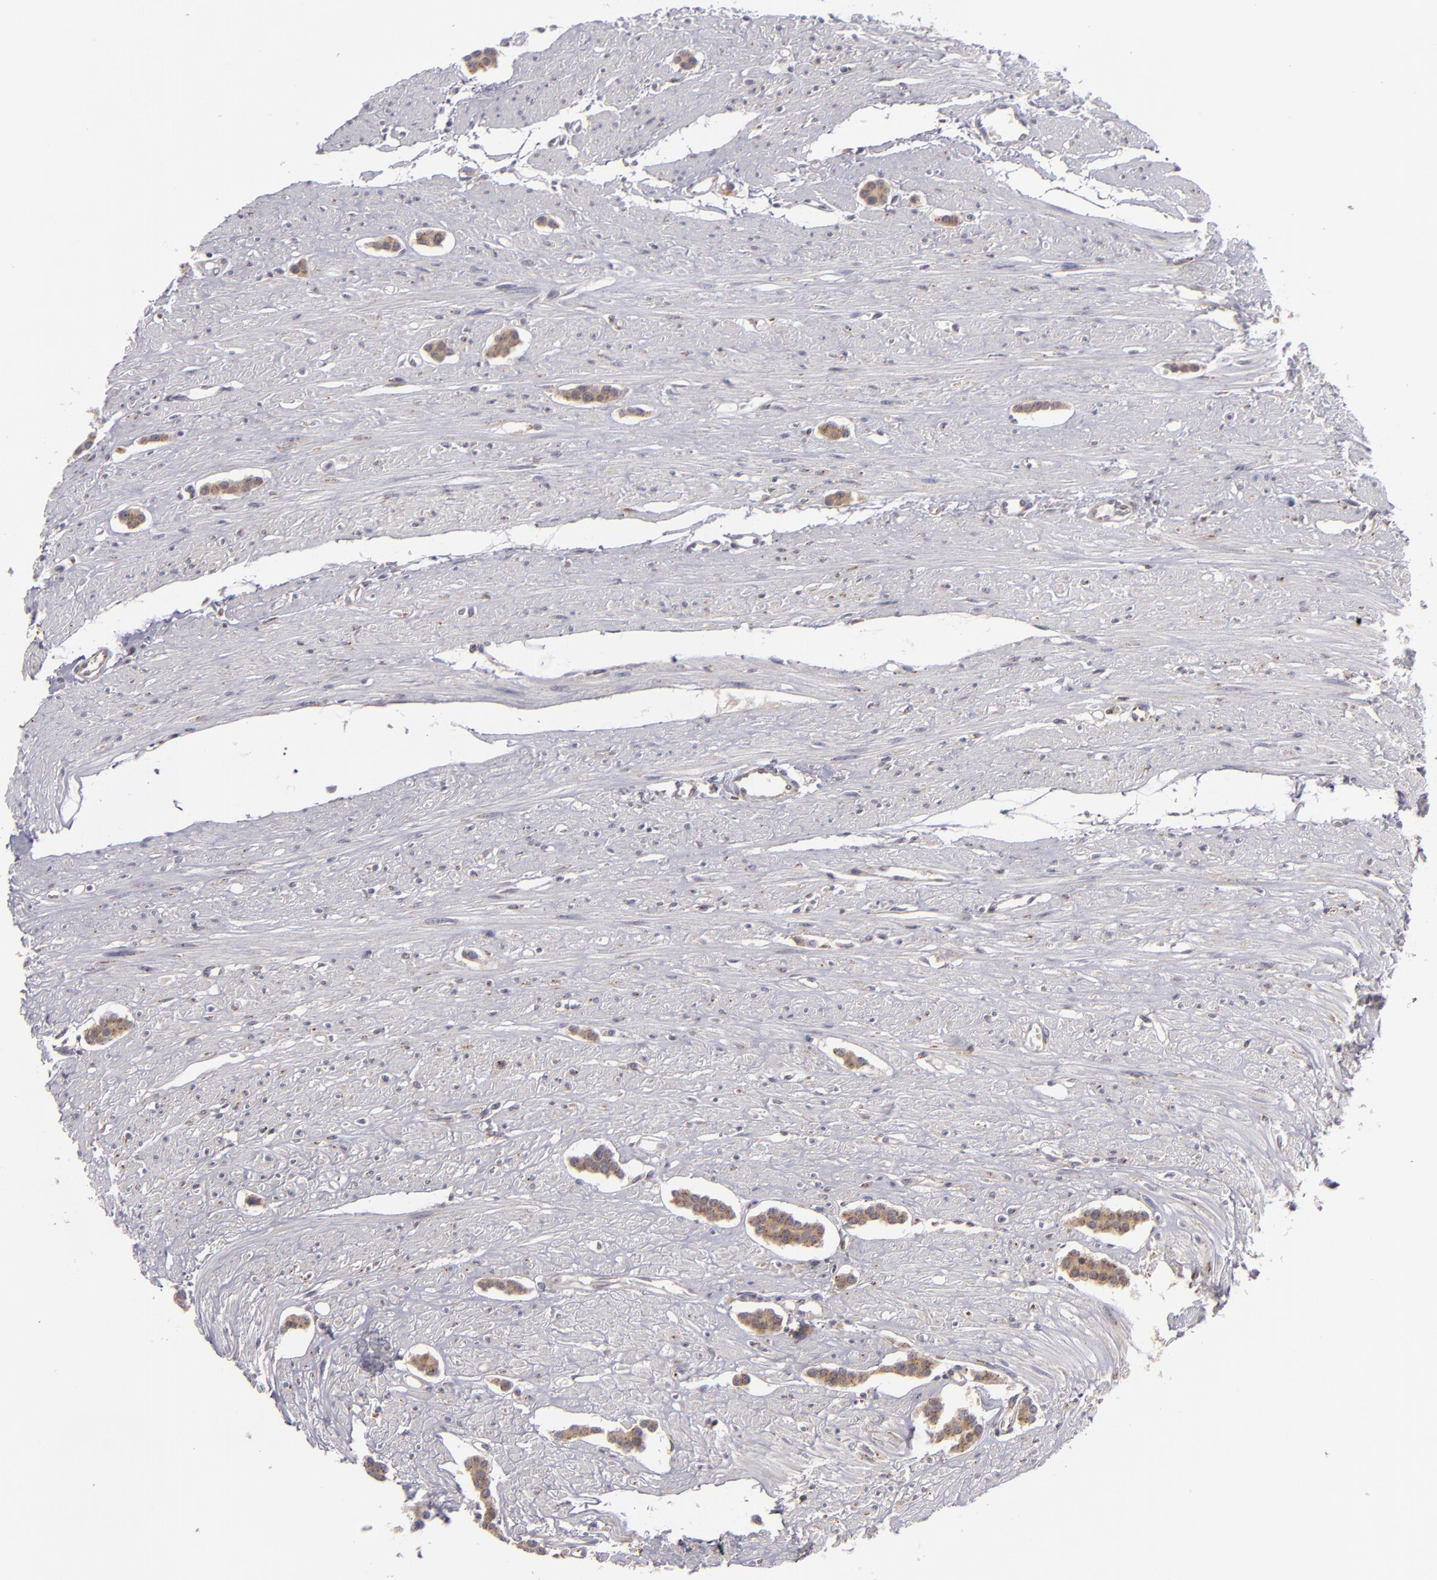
{"staining": {"intensity": "moderate", "quantity": ">75%", "location": "cytoplasmic/membranous"}, "tissue": "carcinoid", "cell_type": "Tumor cells", "image_type": "cancer", "snomed": [{"axis": "morphology", "description": "Carcinoid, malignant, NOS"}, {"axis": "topography", "description": "Small intestine"}], "caption": "Immunohistochemistry micrograph of human malignant carcinoid stained for a protein (brown), which displays medium levels of moderate cytoplasmic/membranous positivity in approximately >75% of tumor cells.", "gene": "SH2D4A", "patient": {"sex": "male", "age": 60}}